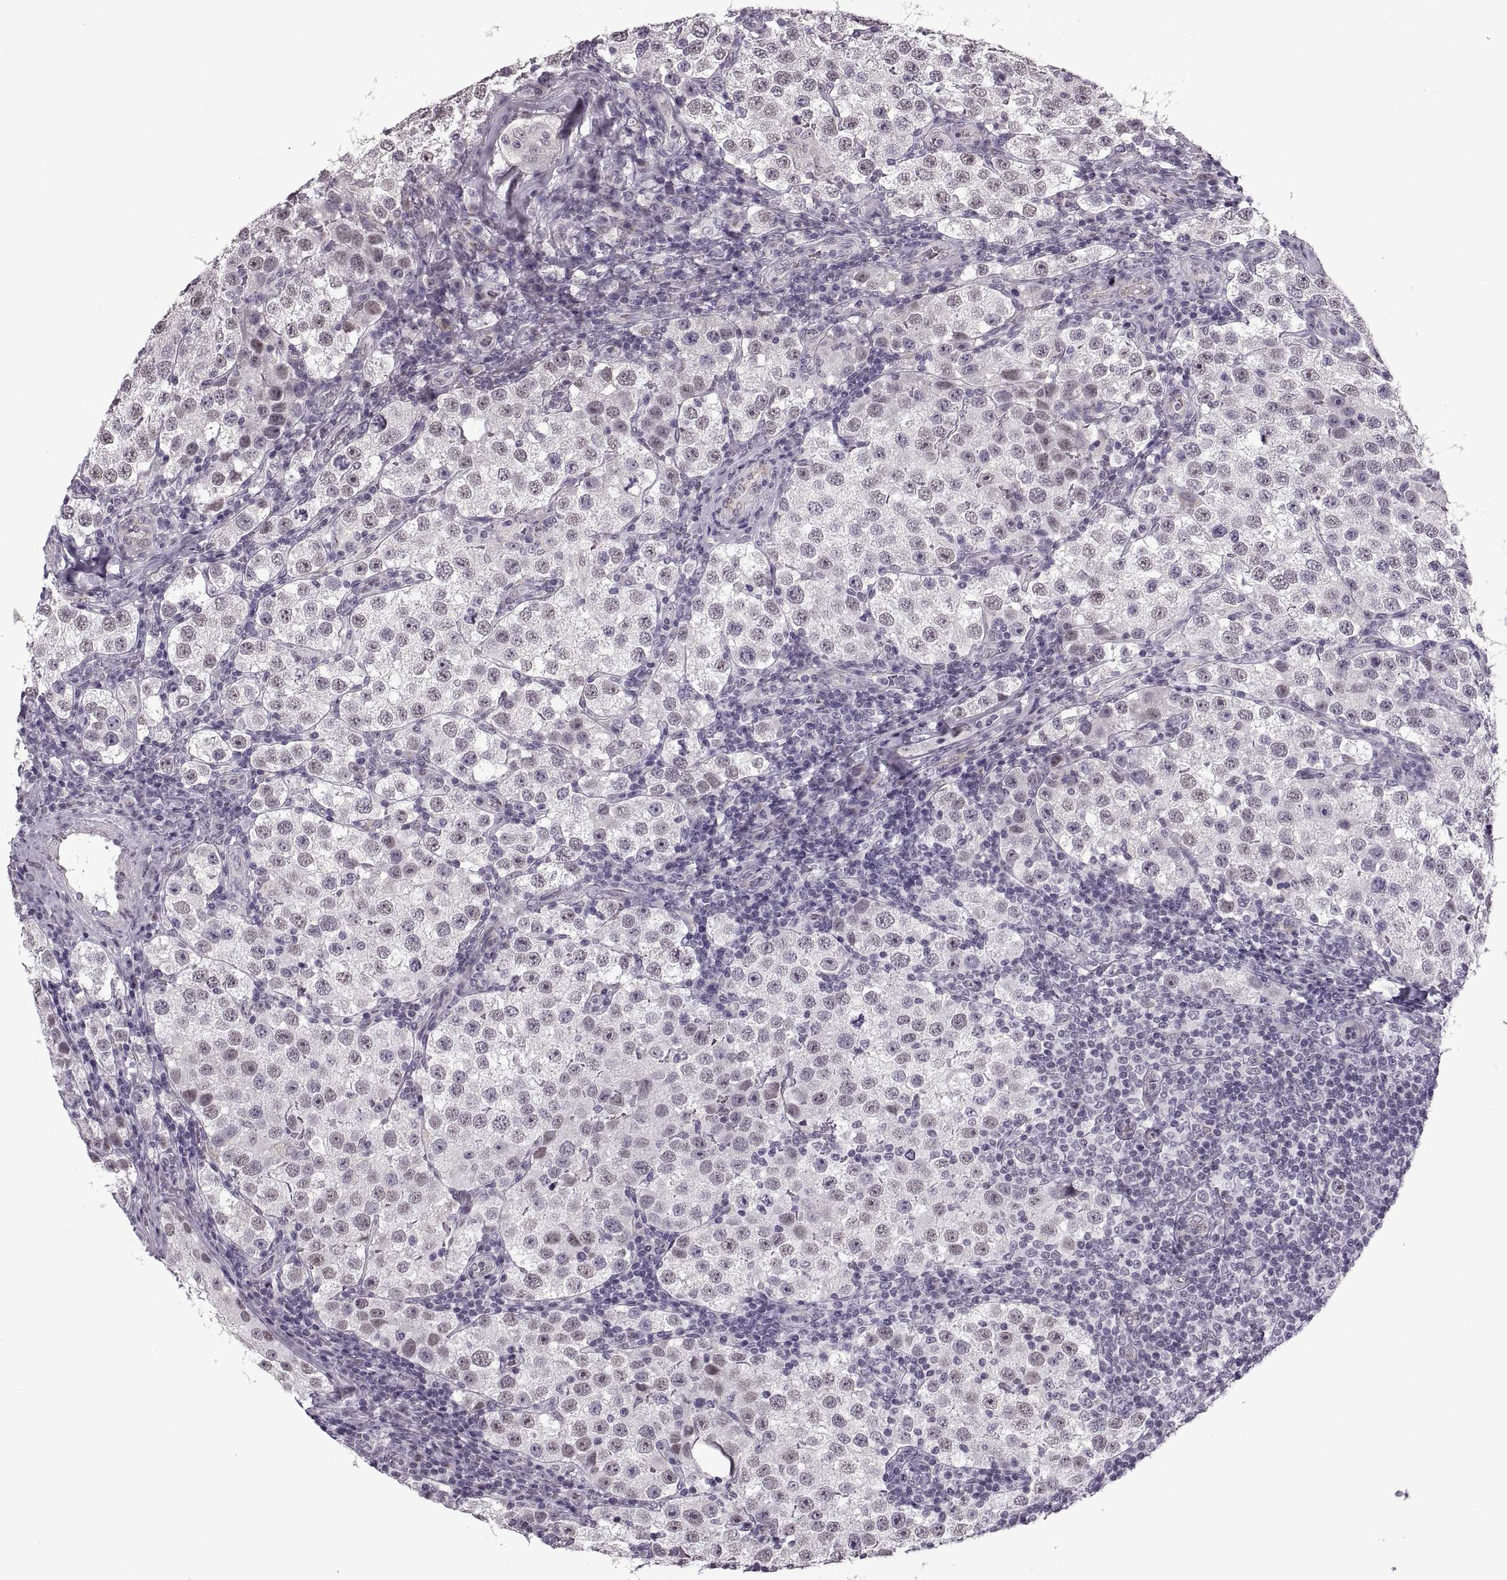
{"staining": {"intensity": "weak", "quantity": "<25%", "location": "nuclear"}, "tissue": "testis cancer", "cell_type": "Tumor cells", "image_type": "cancer", "snomed": [{"axis": "morphology", "description": "Seminoma, NOS"}, {"axis": "topography", "description": "Testis"}], "caption": "A high-resolution photomicrograph shows immunohistochemistry (IHC) staining of testis seminoma, which demonstrates no significant expression in tumor cells.", "gene": "PRSS37", "patient": {"sex": "male", "age": 37}}